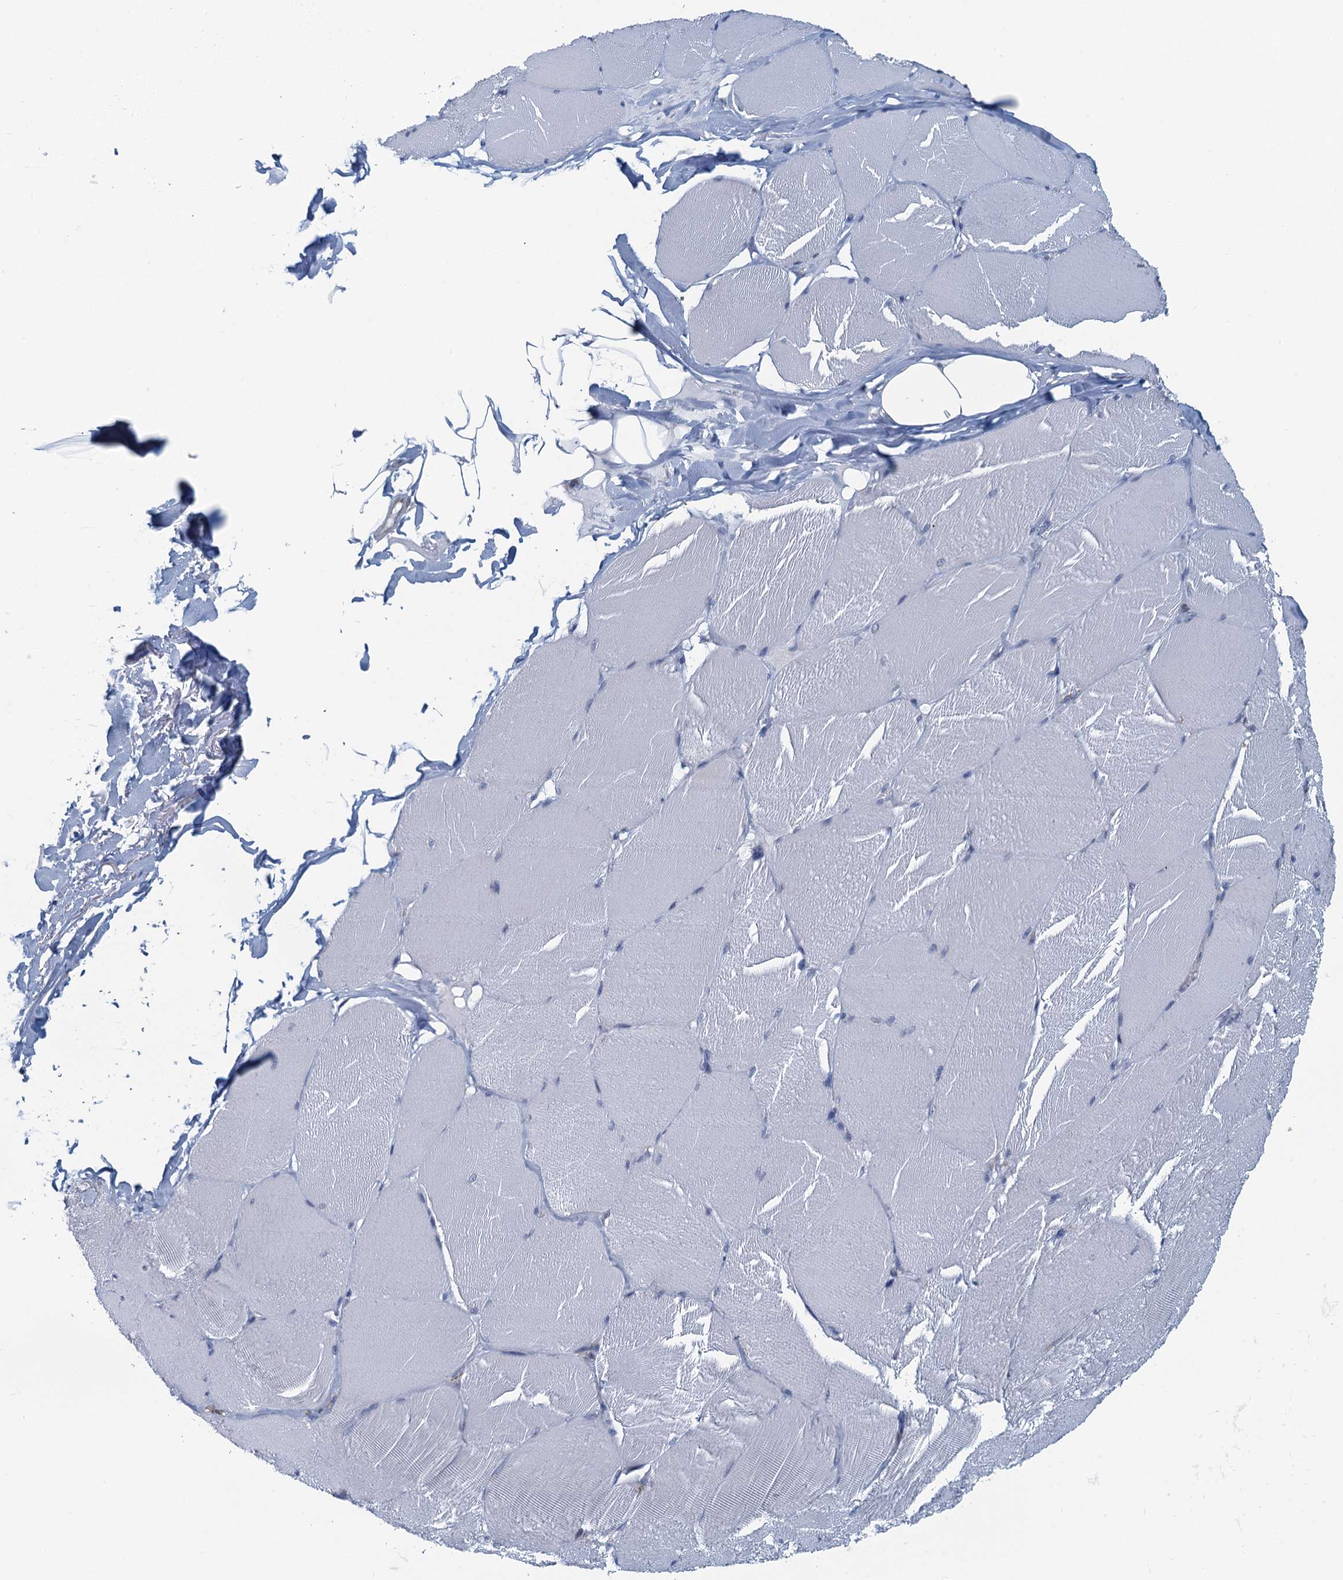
{"staining": {"intensity": "negative", "quantity": "none", "location": "none"}, "tissue": "skeletal muscle", "cell_type": "Myocytes", "image_type": "normal", "snomed": [{"axis": "morphology", "description": "Normal tissue, NOS"}, {"axis": "topography", "description": "Skin"}, {"axis": "topography", "description": "Skeletal muscle"}], "caption": "Photomicrograph shows no significant protein staining in myocytes of unremarkable skeletal muscle.", "gene": "ALG2", "patient": {"sex": "male", "age": 83}}